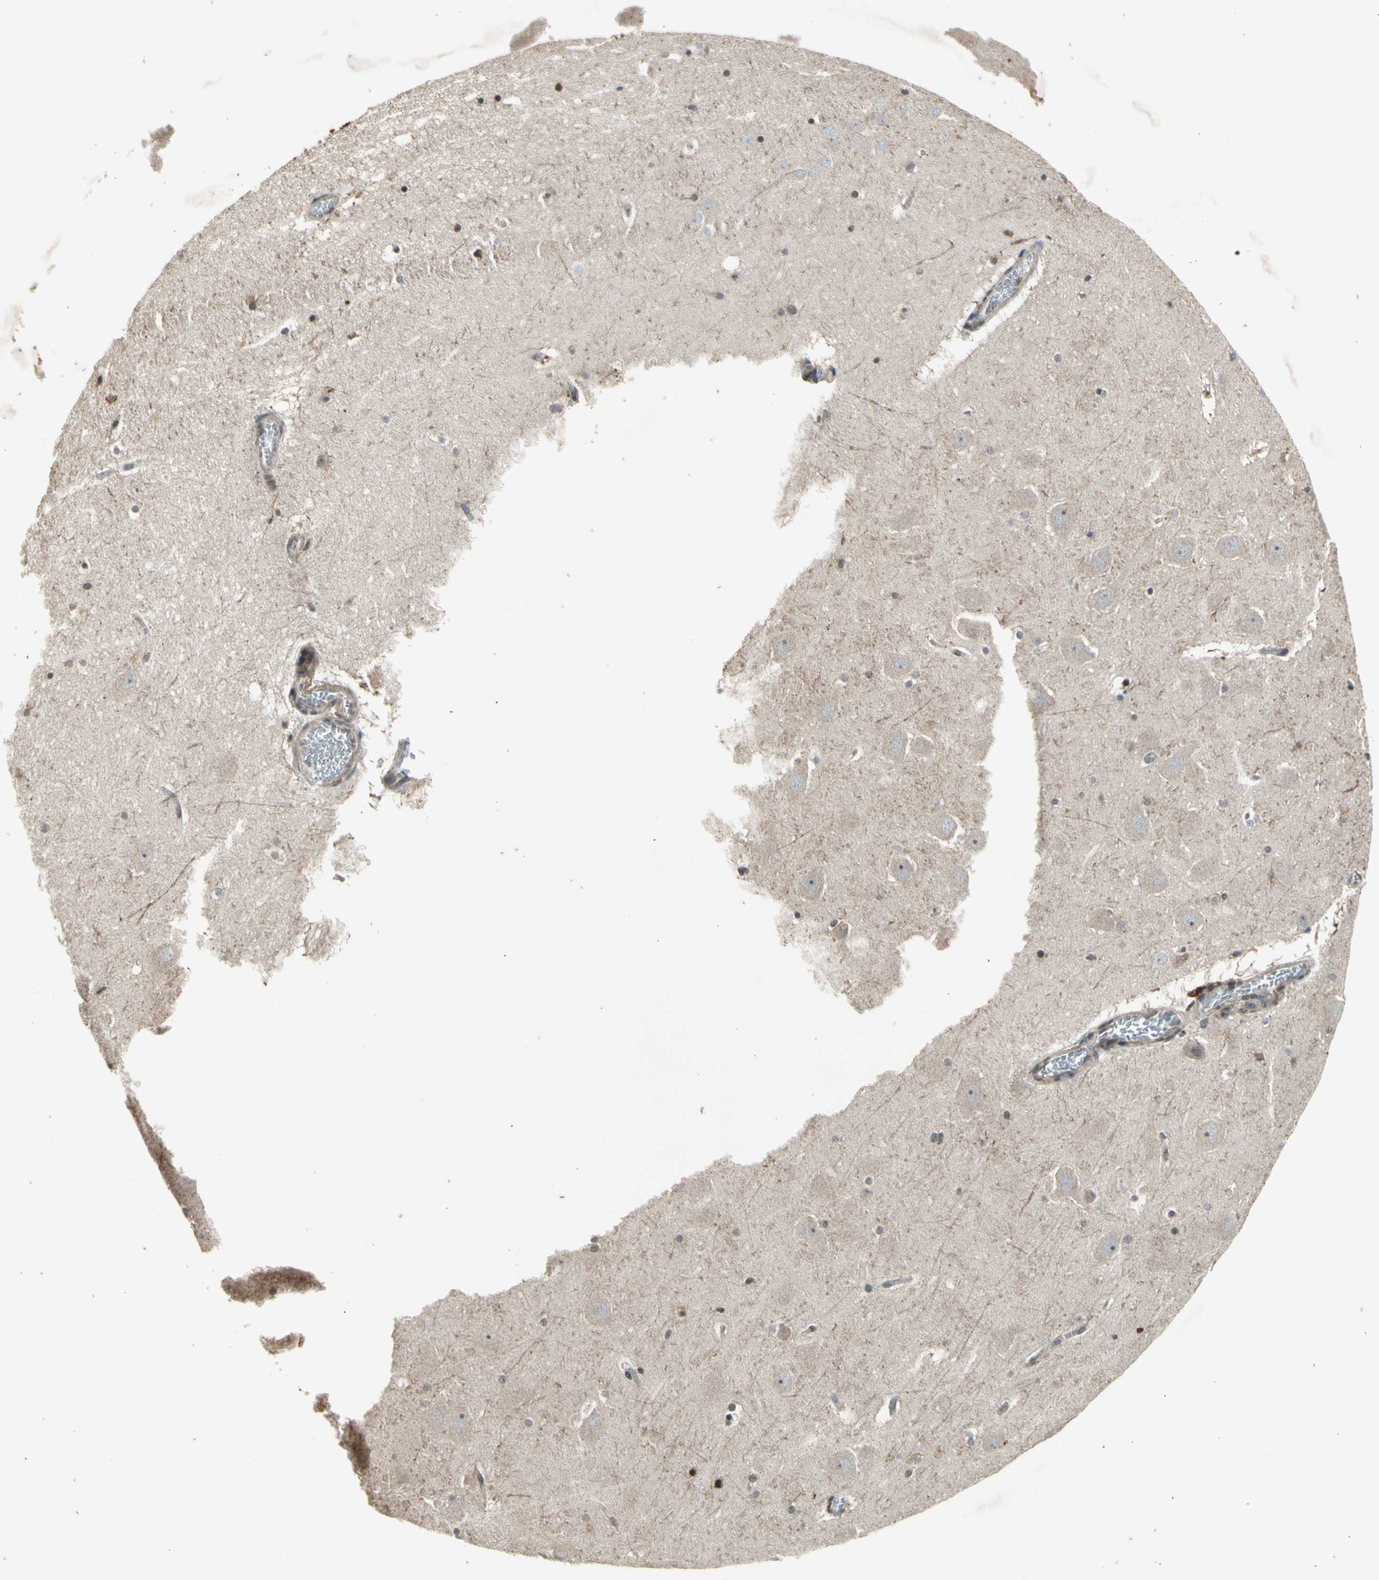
{"staining": {"intensity": "weak", "quantity": "25%-75%", "location": "nuclear"}, "tissue": "hippocampus", "cell_type": "Glial cells", "image_type": "normal", "snomed": [{"axis": "morphology", "description": "Normal tissue, NOS"}, {"axis": "topography", "description": "Hippocampus"}], "caption": "This is a micrograph of immunohistochemistry (IHC) staining of normal hippocampus, which shows weak positivity in the nuclear of glial cells.", "gene": "EFNB2", "patient": {"sex": "male", "age": 45}}